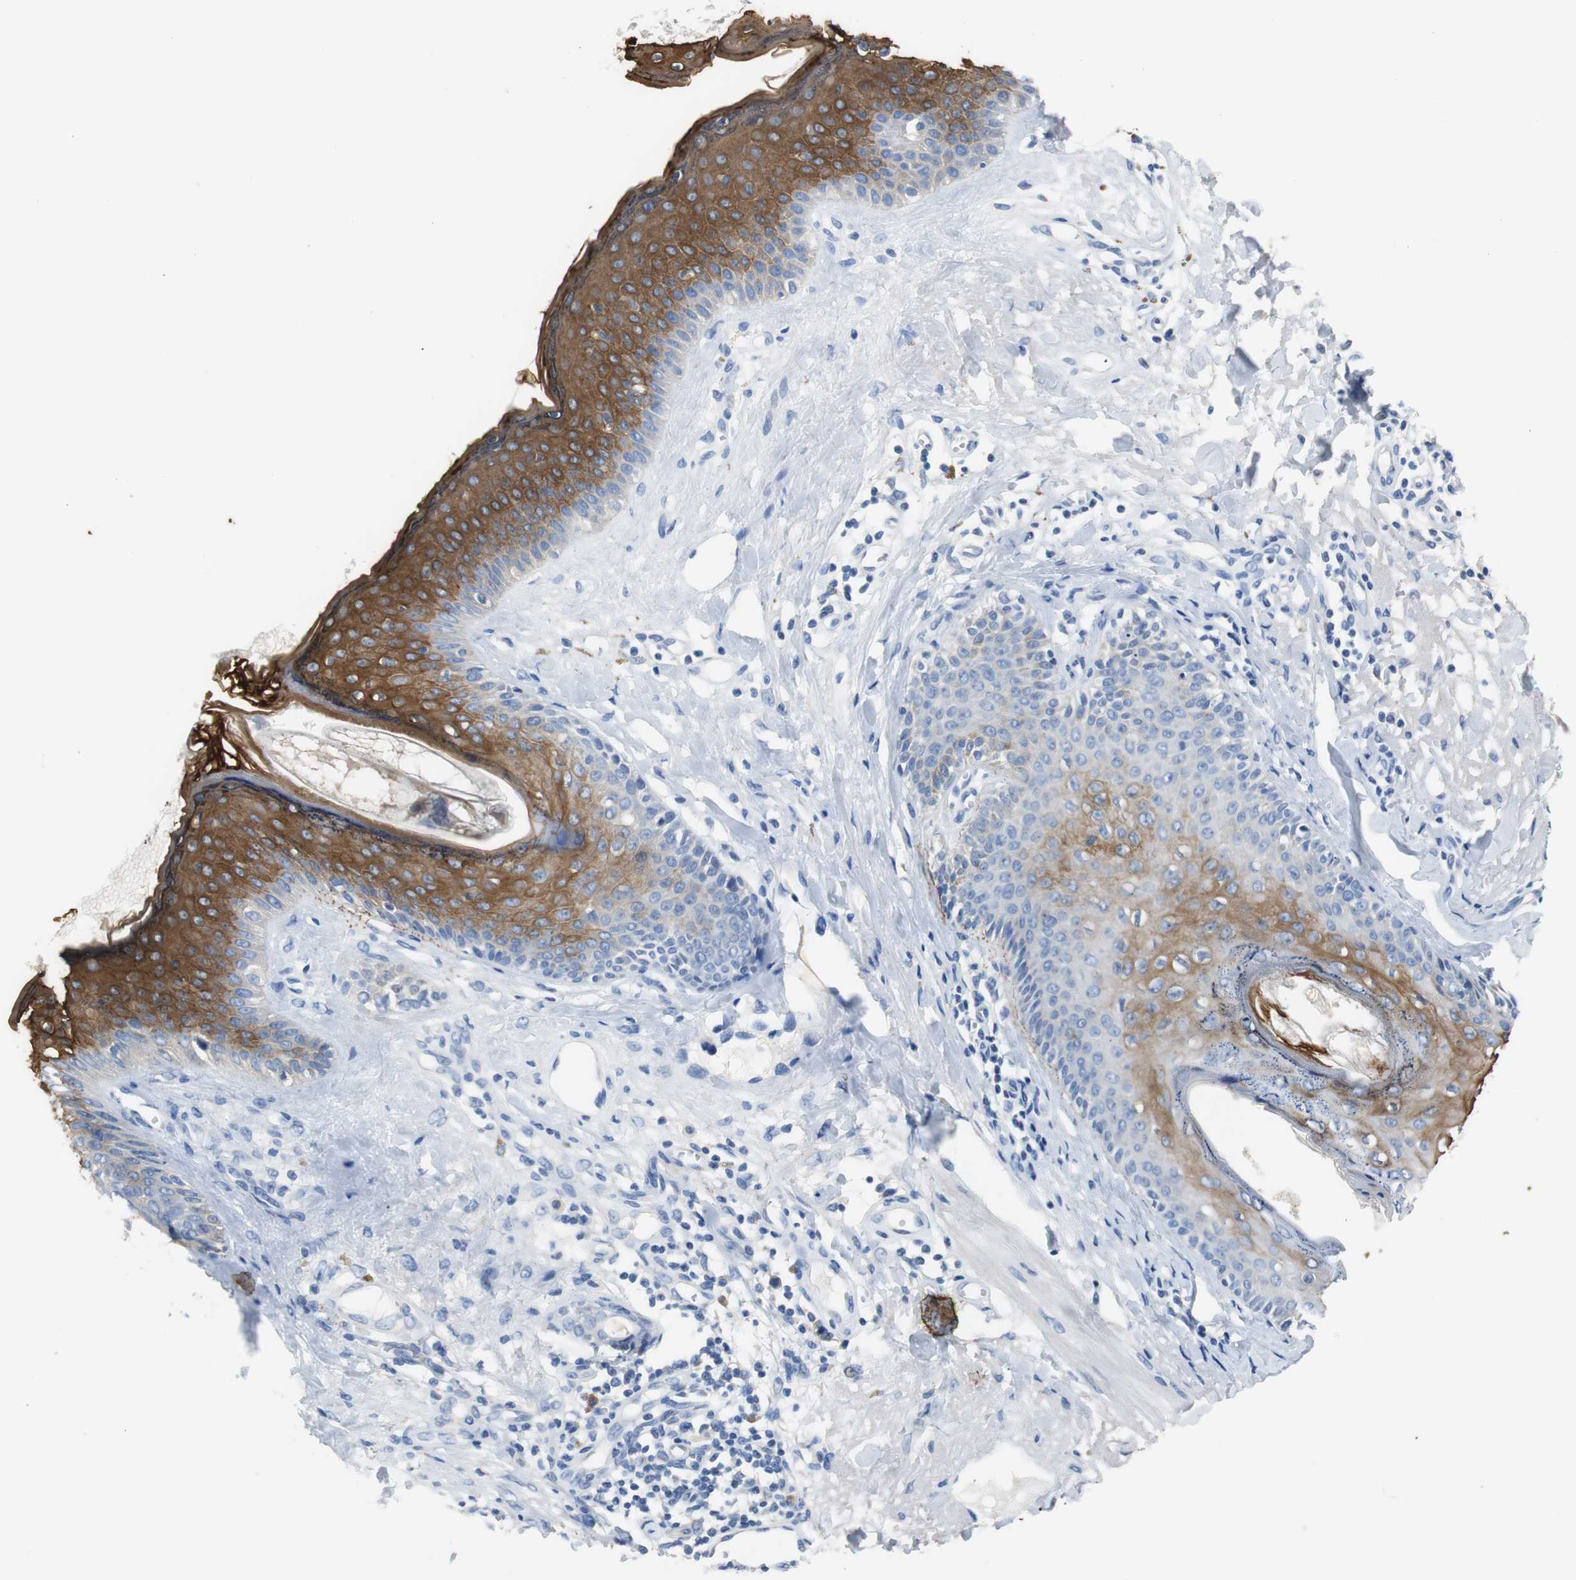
{"staining": {"intensity": "negative", "quantity": "none", "location": "none"}, "tissue": "skin cancer", "cell_type": "Tumor cells", "image_type": "cancer", "snomed": [{"axis": "morphology", "description": "Basal cell carcinoma"}, {"axis": "topography", "description": "Skin"}], "caption": "Histopathology image shows no protein expression in tumor cells of skin cancer (basal cell carcinoma) tissue.", "gene": "PCK1", "patient": {"sex": "male", "age": 84}}